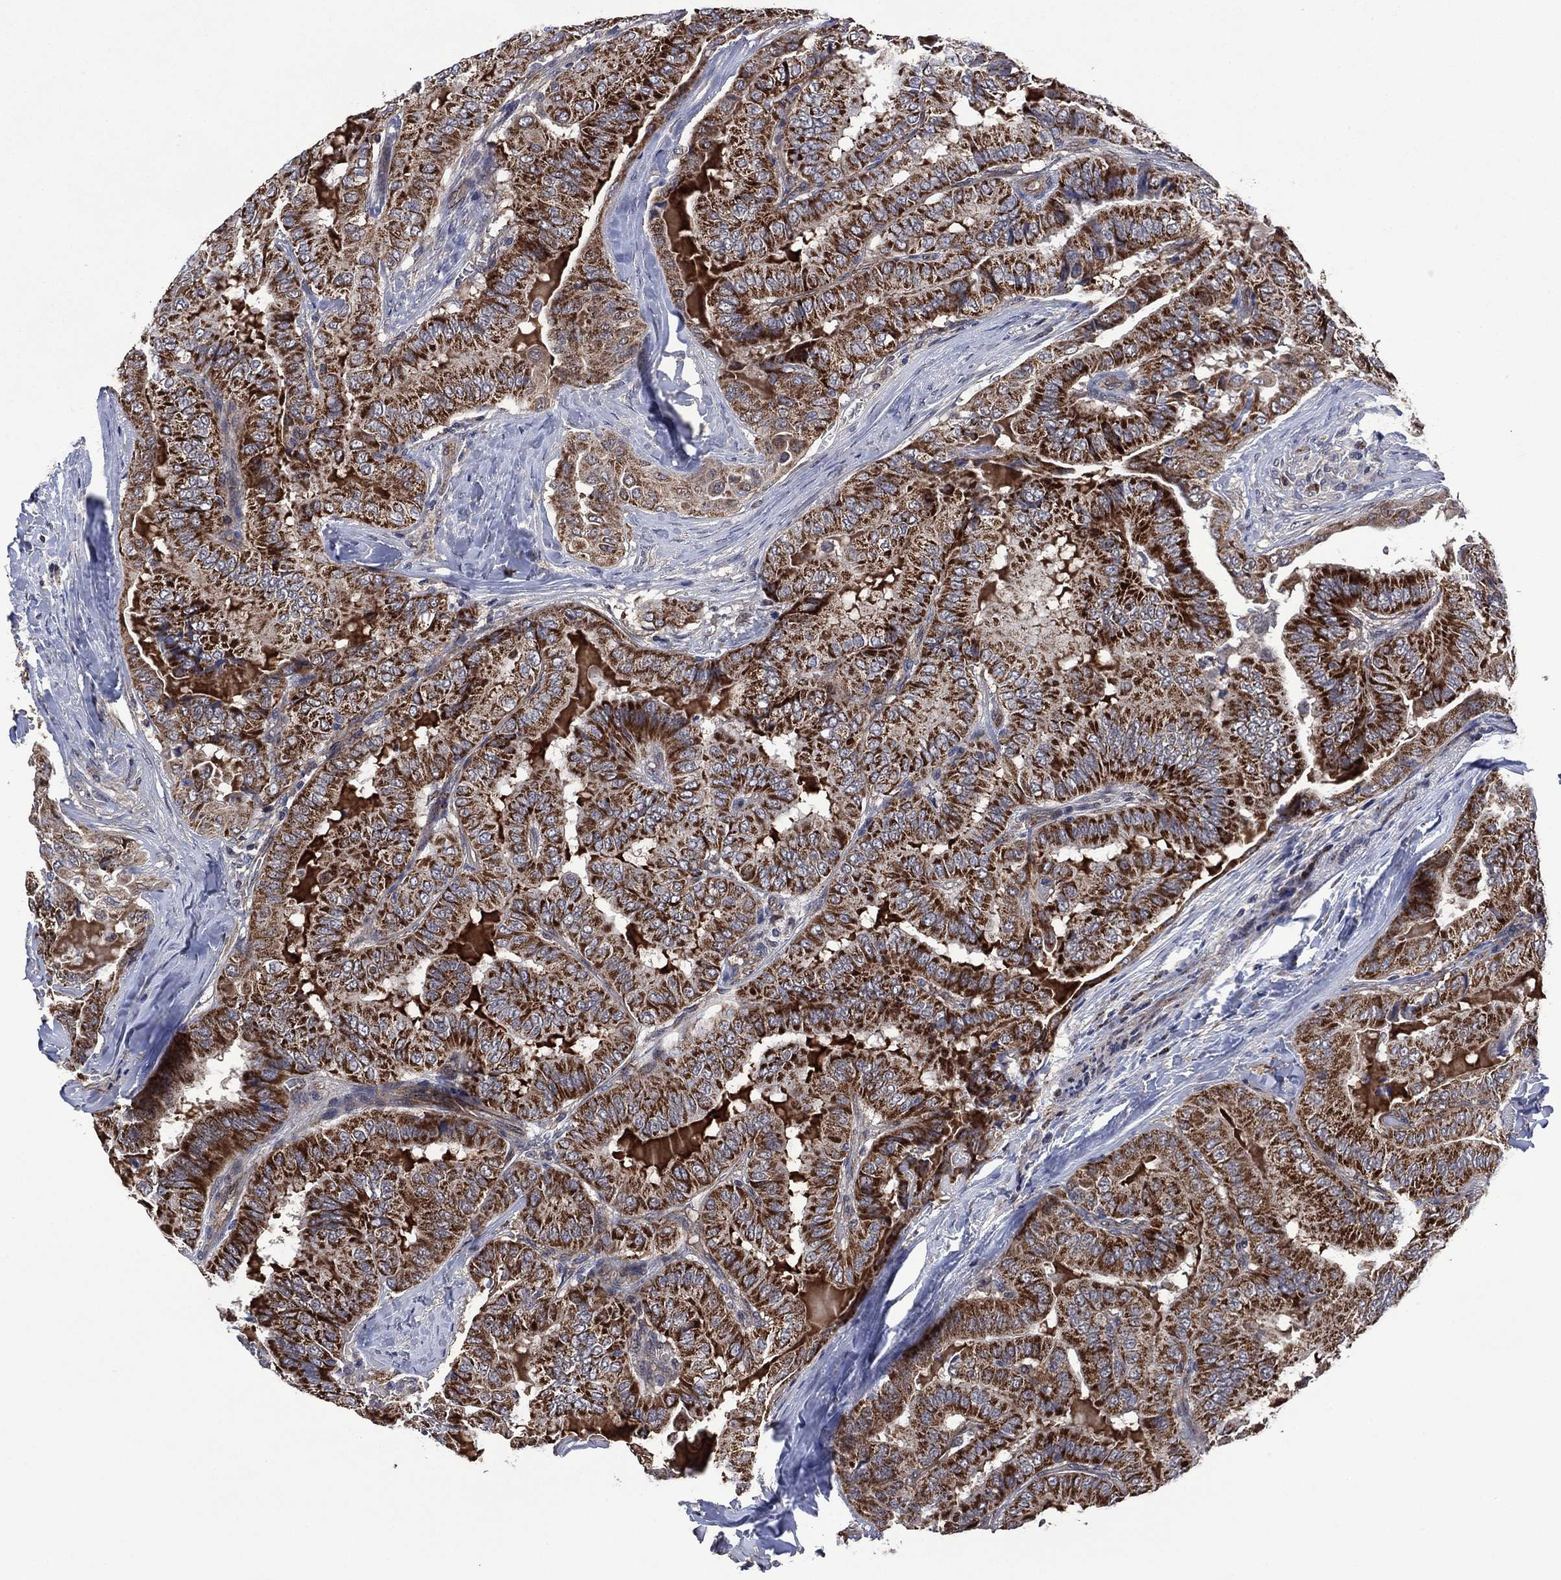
{"staining": {"intensity": "strong", "quantity": ">75%", "location": "cytoplasmic/membranous"}, "tissue": "thyroid cancer", "cell_type": "Tumor cells", "image_type": "cancer", "snomed": [{"axis": "morphology", "description": "Papillary adenocarcinoma, NOS"}, {"axis": "topography", "description": "Thyroid gland"}], "caption": "Papillary adenocarcinoma (thyroid) was stained to show a protein in brown. There is high levels of strong cytoplasmic/membranous positivity in about >75% of tumor cells.", "gene": "HTD2", "patient": {"sex": "female", "age": 68}}